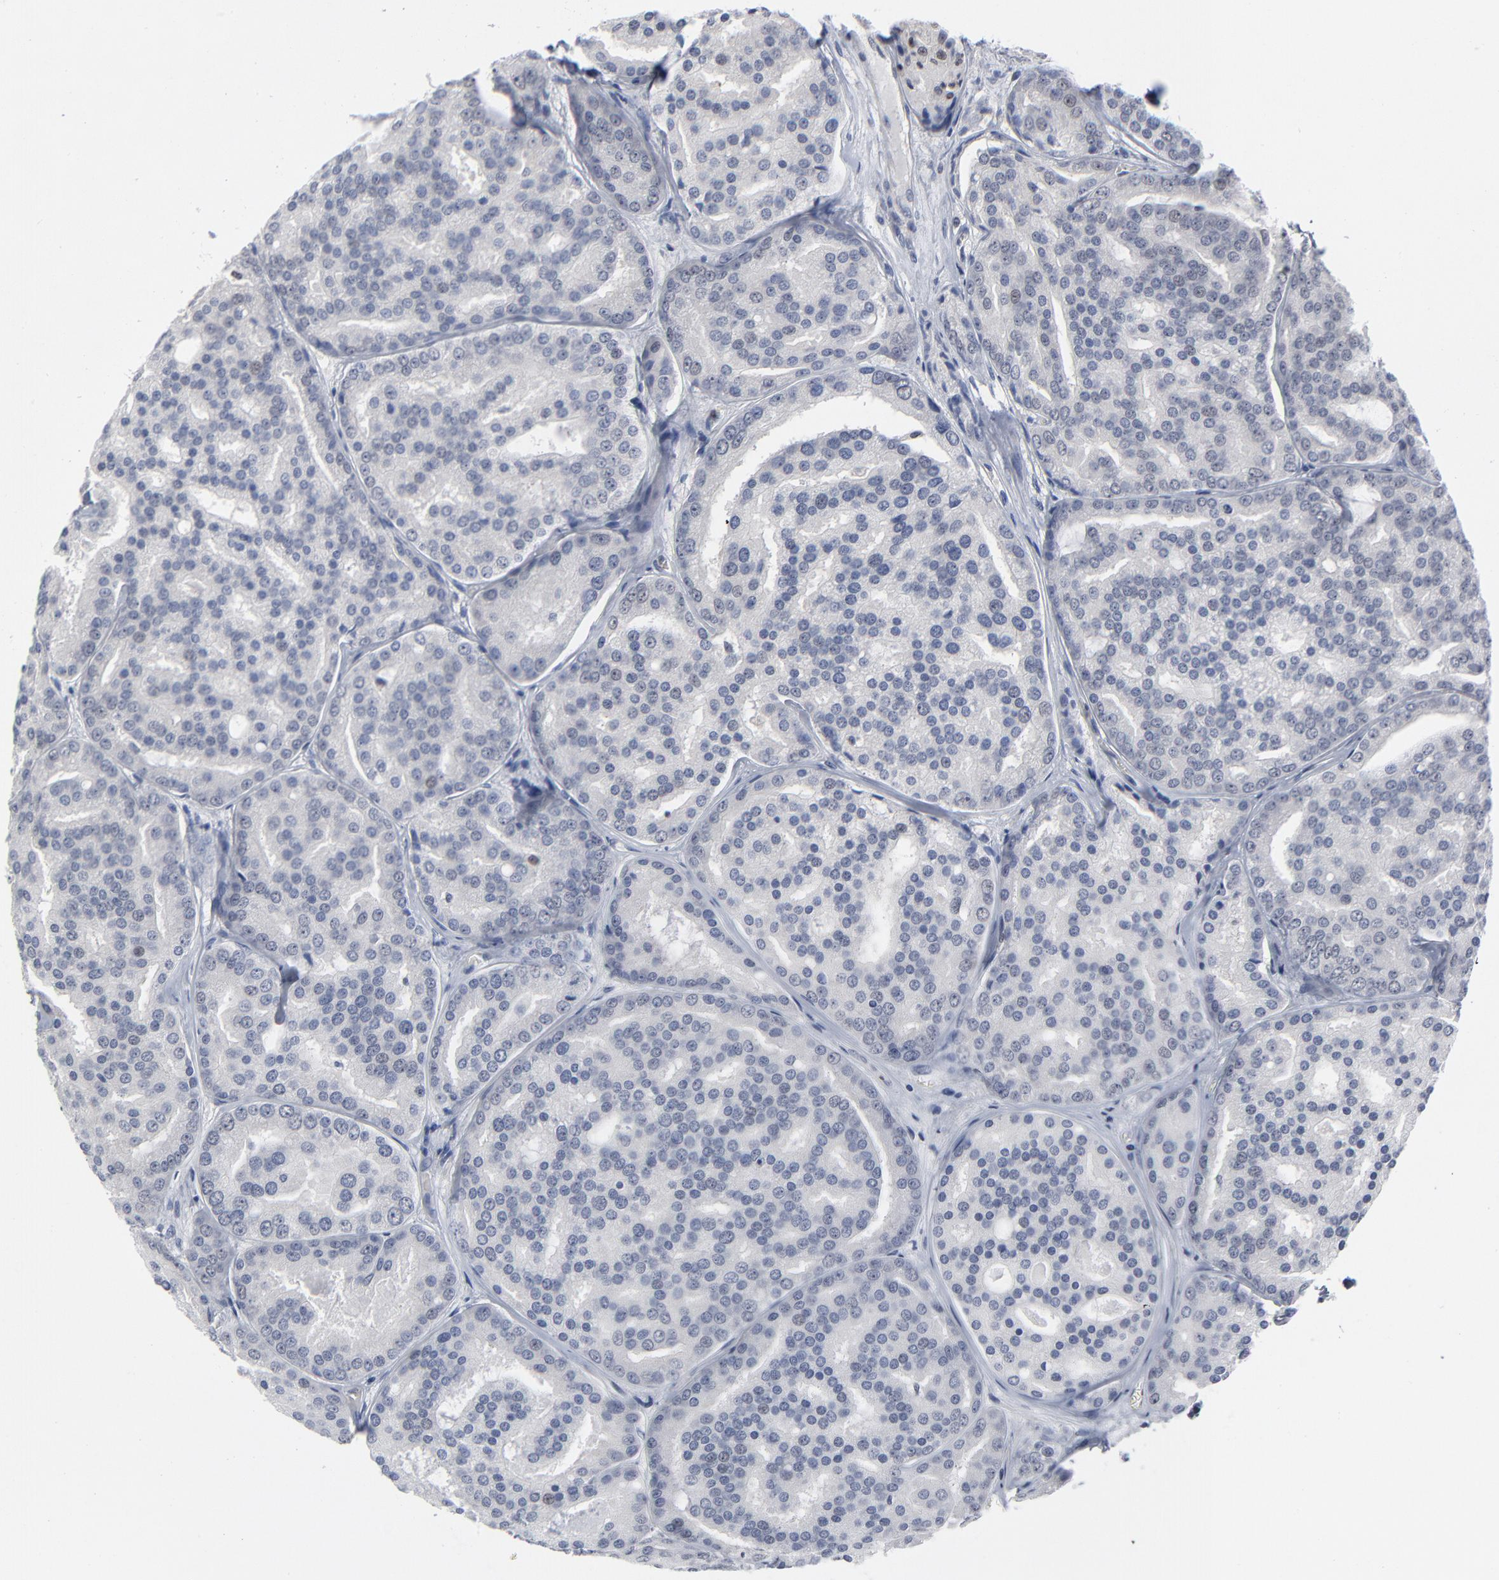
{"staining": {"intensity": "negative", "quantity": "none", "location": "none"}, "tissue": "prostate cancer", "cell_type": "Tumor cells", "image_type": "cancer", "snomed": [{"axis": "morphology", "description": "Adenocarcinoma, High grade"}, {"axis": "topography", "description": "Prostate"}], "caption": "Prostate cancer (adenocarcinoma (high-grade)) was stained to show a protein in brown. There is no significant positivity in tumor cells. The staining was performed using DAB (3,3'-diaminobenzidine) to visualize the protein expression in brown, while the nuclei were stained in blue with hematoxylin (Magnification: 20x).", "gene": "FOXN2", "patient": {"sex": "male", "age": 64}}